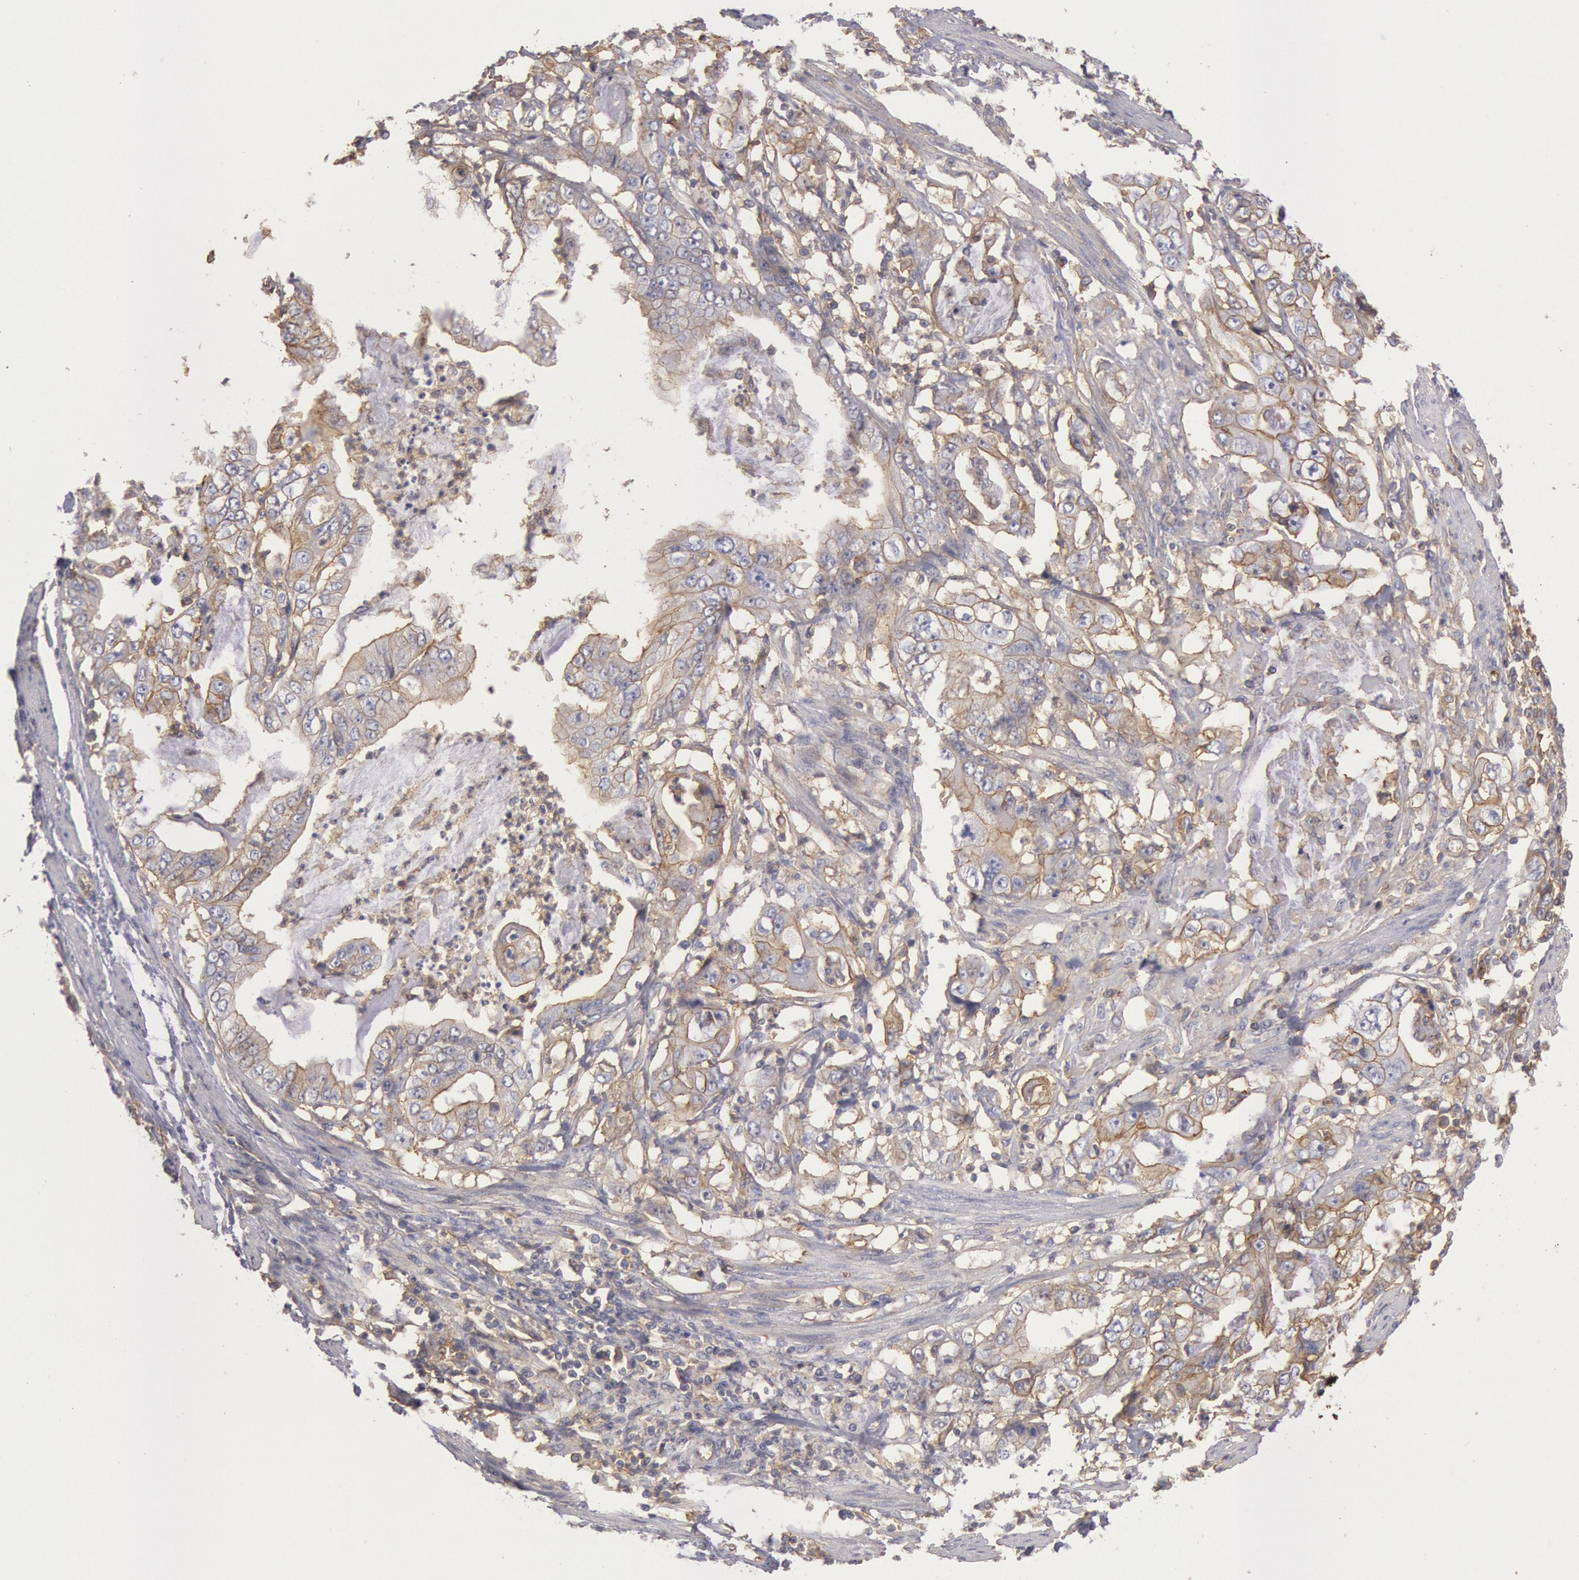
{"staining": {"intensity": "weak", "quantity": "25%-75%", "location": "cytoplasmic/membranous"}, "tissue": "stomach cancer", "cell_type": "Tumor cells", "image_type": "cancer", "snomed": [{"axis": "morphology", "description": "Adenocarcinoma, NOS"}, {"axis": "topography", "description": "Pancreas"}, {"axis": "topography", "description": "Stomach, upper"}], "caption": "Immunohistochemical staining of human adenocarcinoma (stomach) demonstrates low levels of weak cytoplasmic/membranous staining in about 25%-75% of tumor cells.", "gene": "SNAP23", "patient": {"sex": "male", "age": 77}}